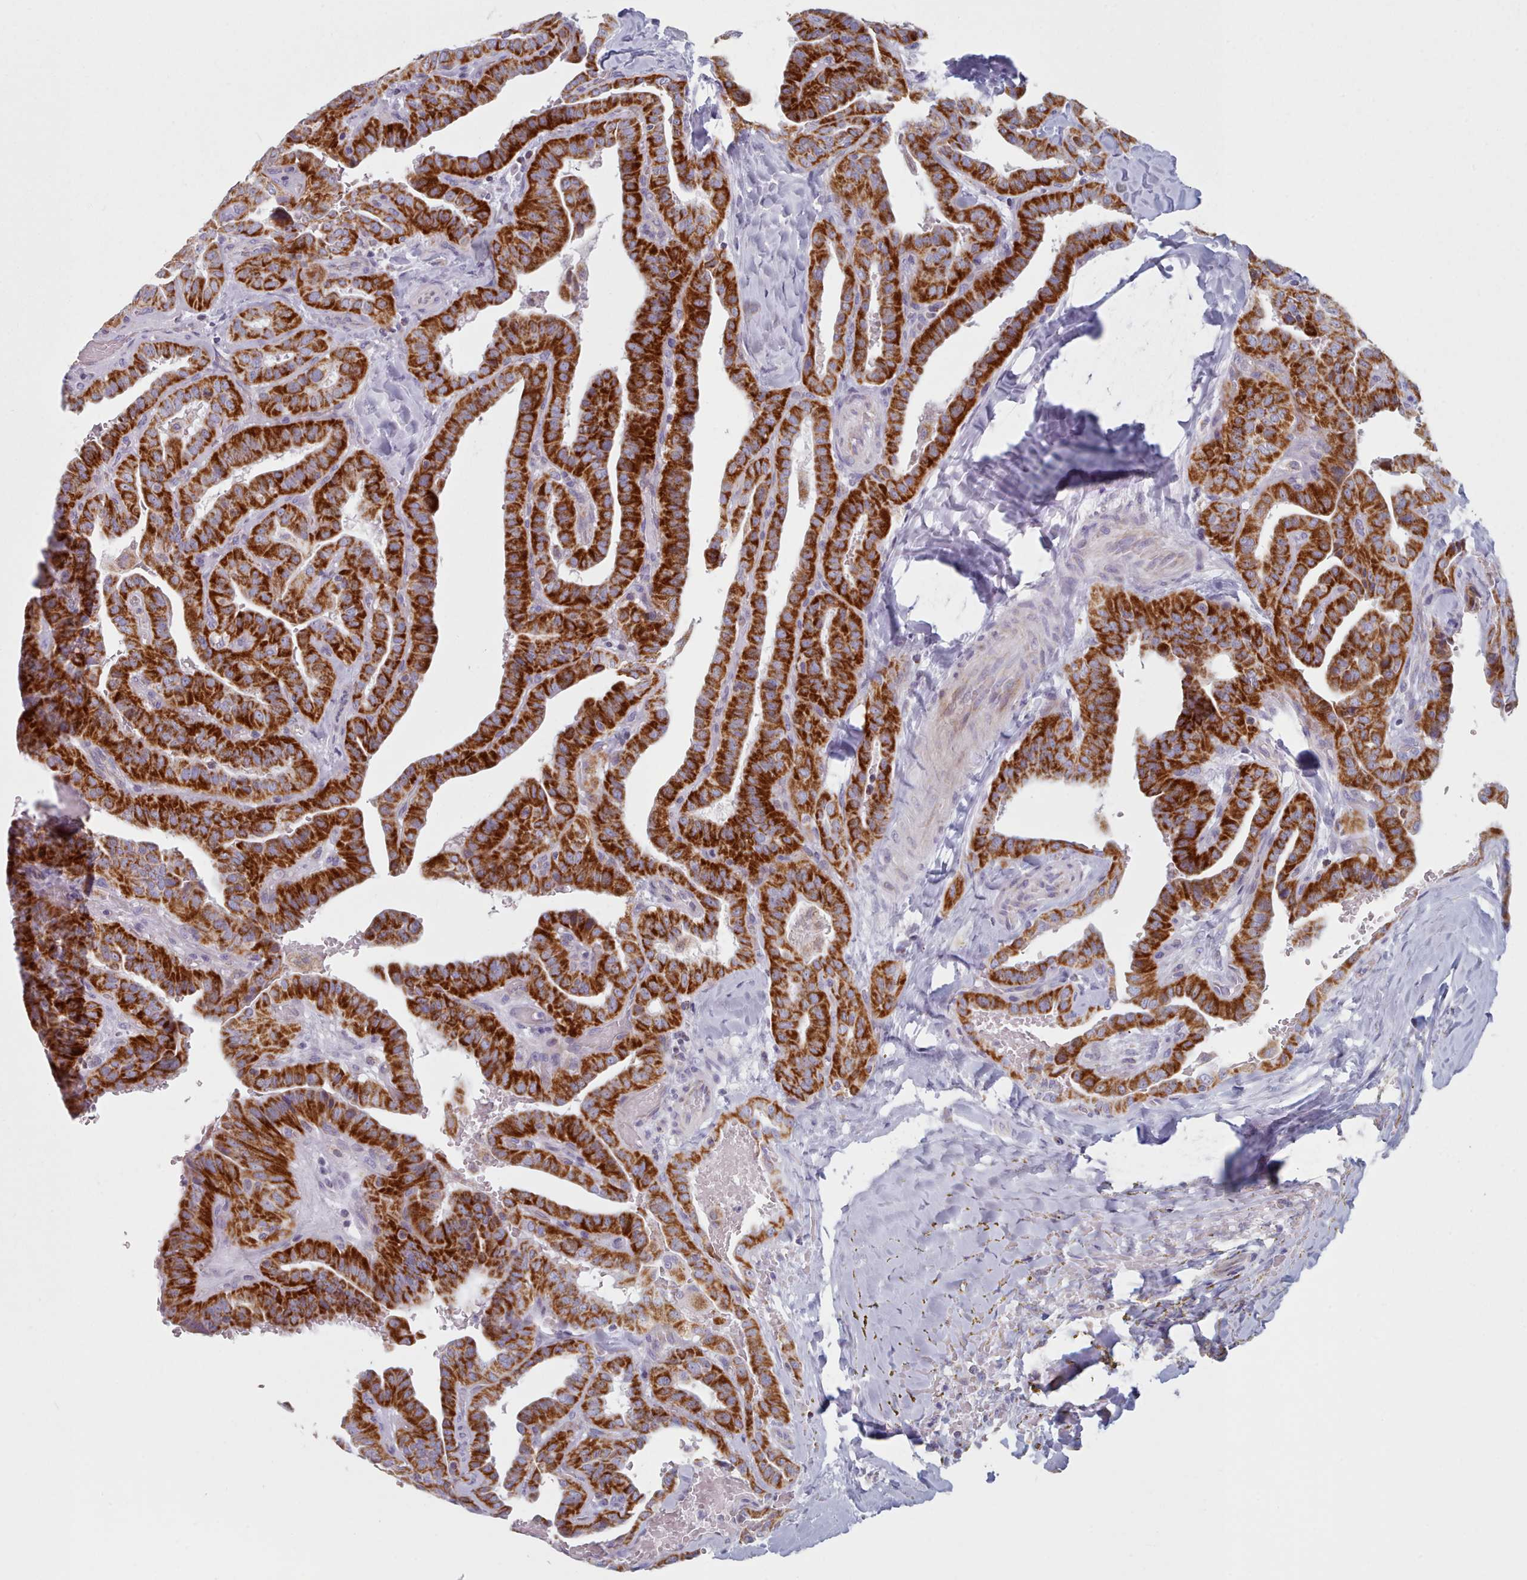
{"staining": {"intensity": "strong", "quantity": ">75%", "location": "cytoplasmic/membranous"}, "tissue": "thyroid cancer", "cell_type": "Tumor cells", "image_type": "cancer", "snomed": [{"axis": "morphology", "description": "Papillary adenocarcinoma, NOS"}, {"axis": "topography", "description": "Thyroid gland"}], "caption": "High-magnification brightfield microscopy of thyroid cancer (papillary adenocarcinoma) stained with DAB (3,3'-diaminobenzidine) (brown) and counterstained with hematoxylin (blue). tumor cells exhibit strong cytoplasmic/membranous expression is identified in about>75% of cells.", "gene": "FAM170B", "patient": {"sex": "male", "age": 77}}